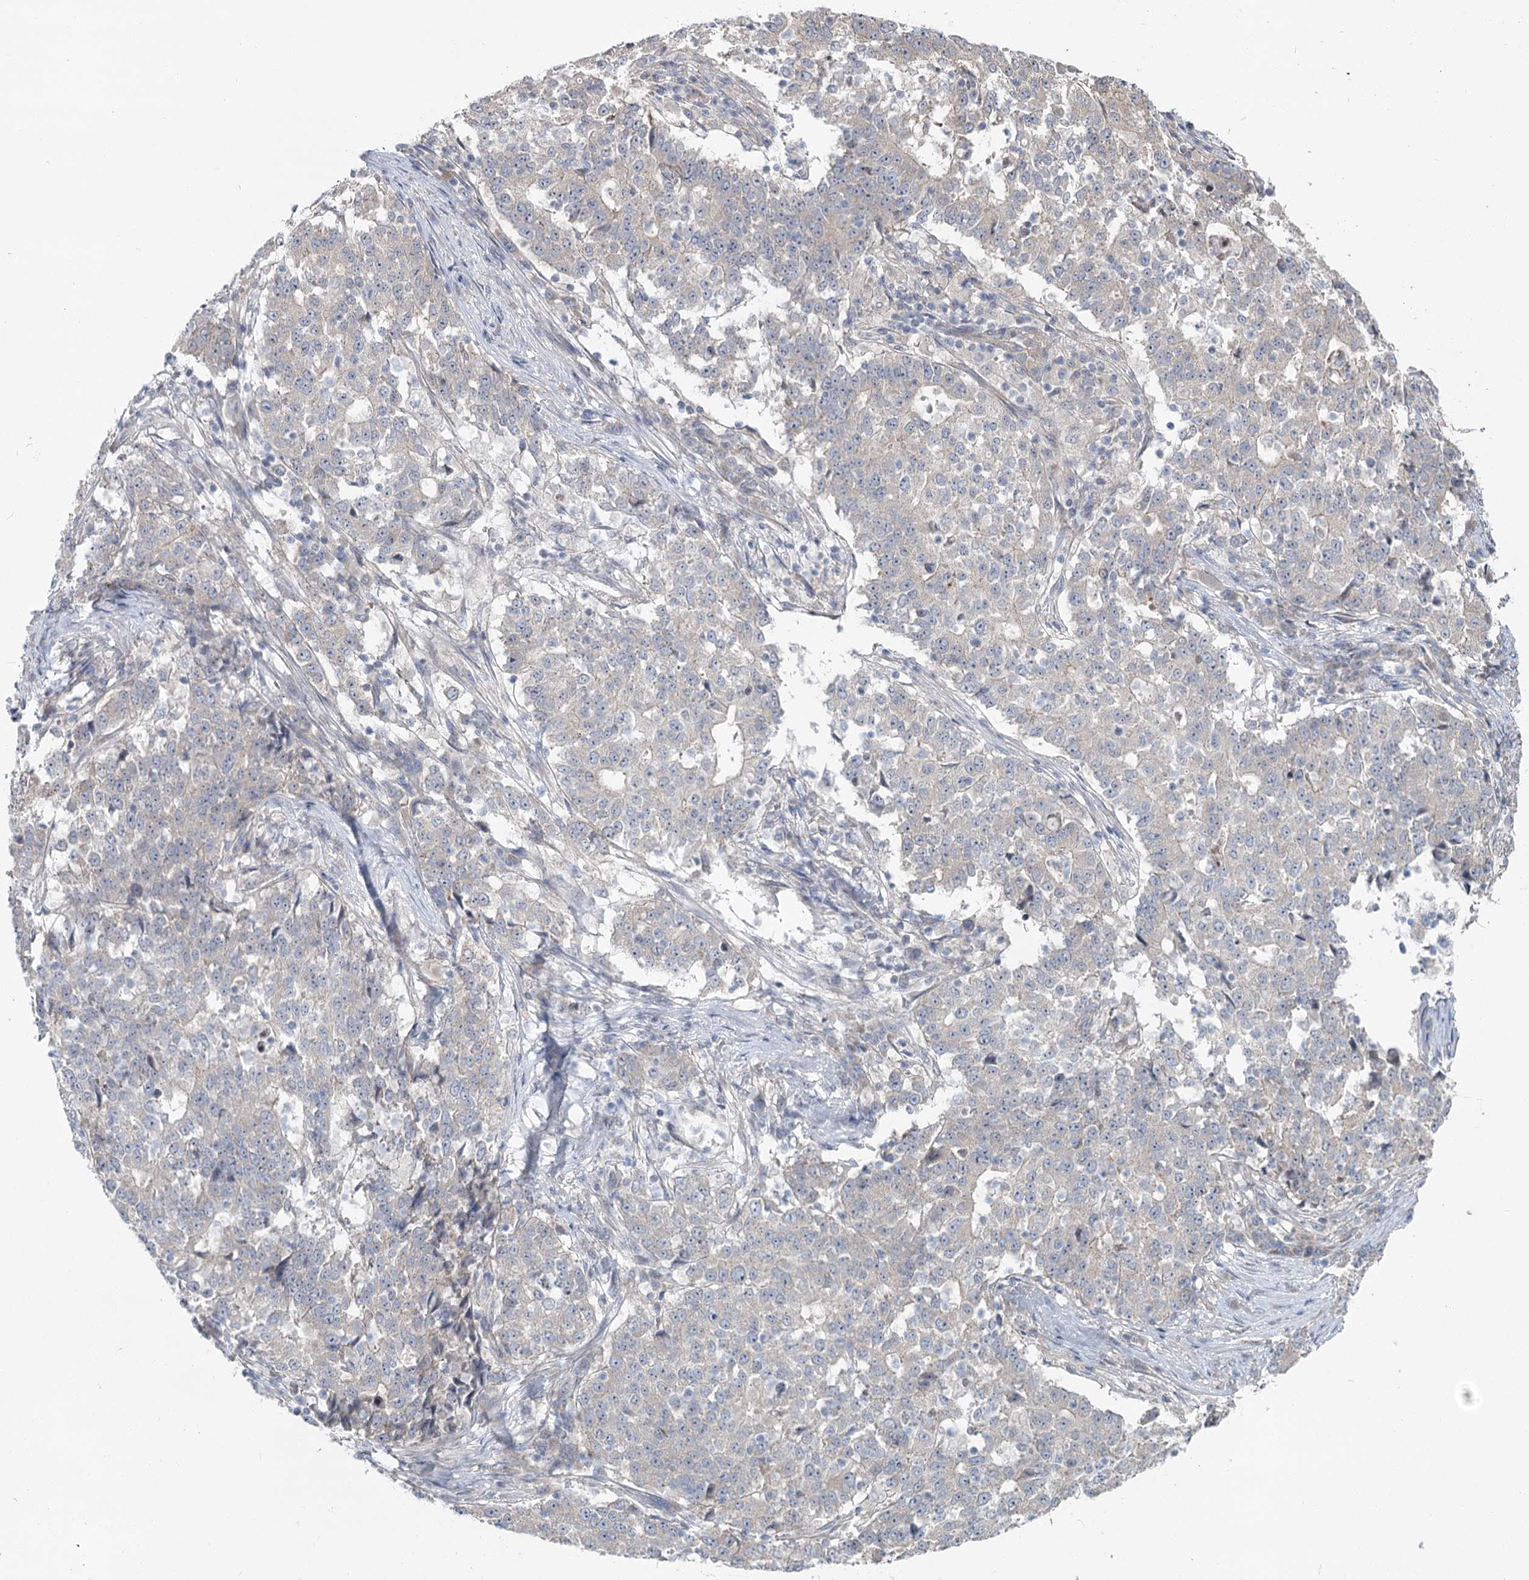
{"staining": {"intensity": "negative", "quantity": "none", "location": "none"}, "tissue": "stomach cancer", "cell_type": "Tumor cells", "image_type": "cancer", "snomed": [{"axis": "morphology", "description": "Adenocarcinoma, NOS"}, {"axis": "topography", "description": "Stomach"}], "caption": "Immunohistochemistry photomicrograph of human stomach cancer (adenocarcinoma) stained for a protein (brown), which demonstrates no staining in tumor cells.", "gene": "SPINK13", "patient": {"sex": "male", "age": 59}}